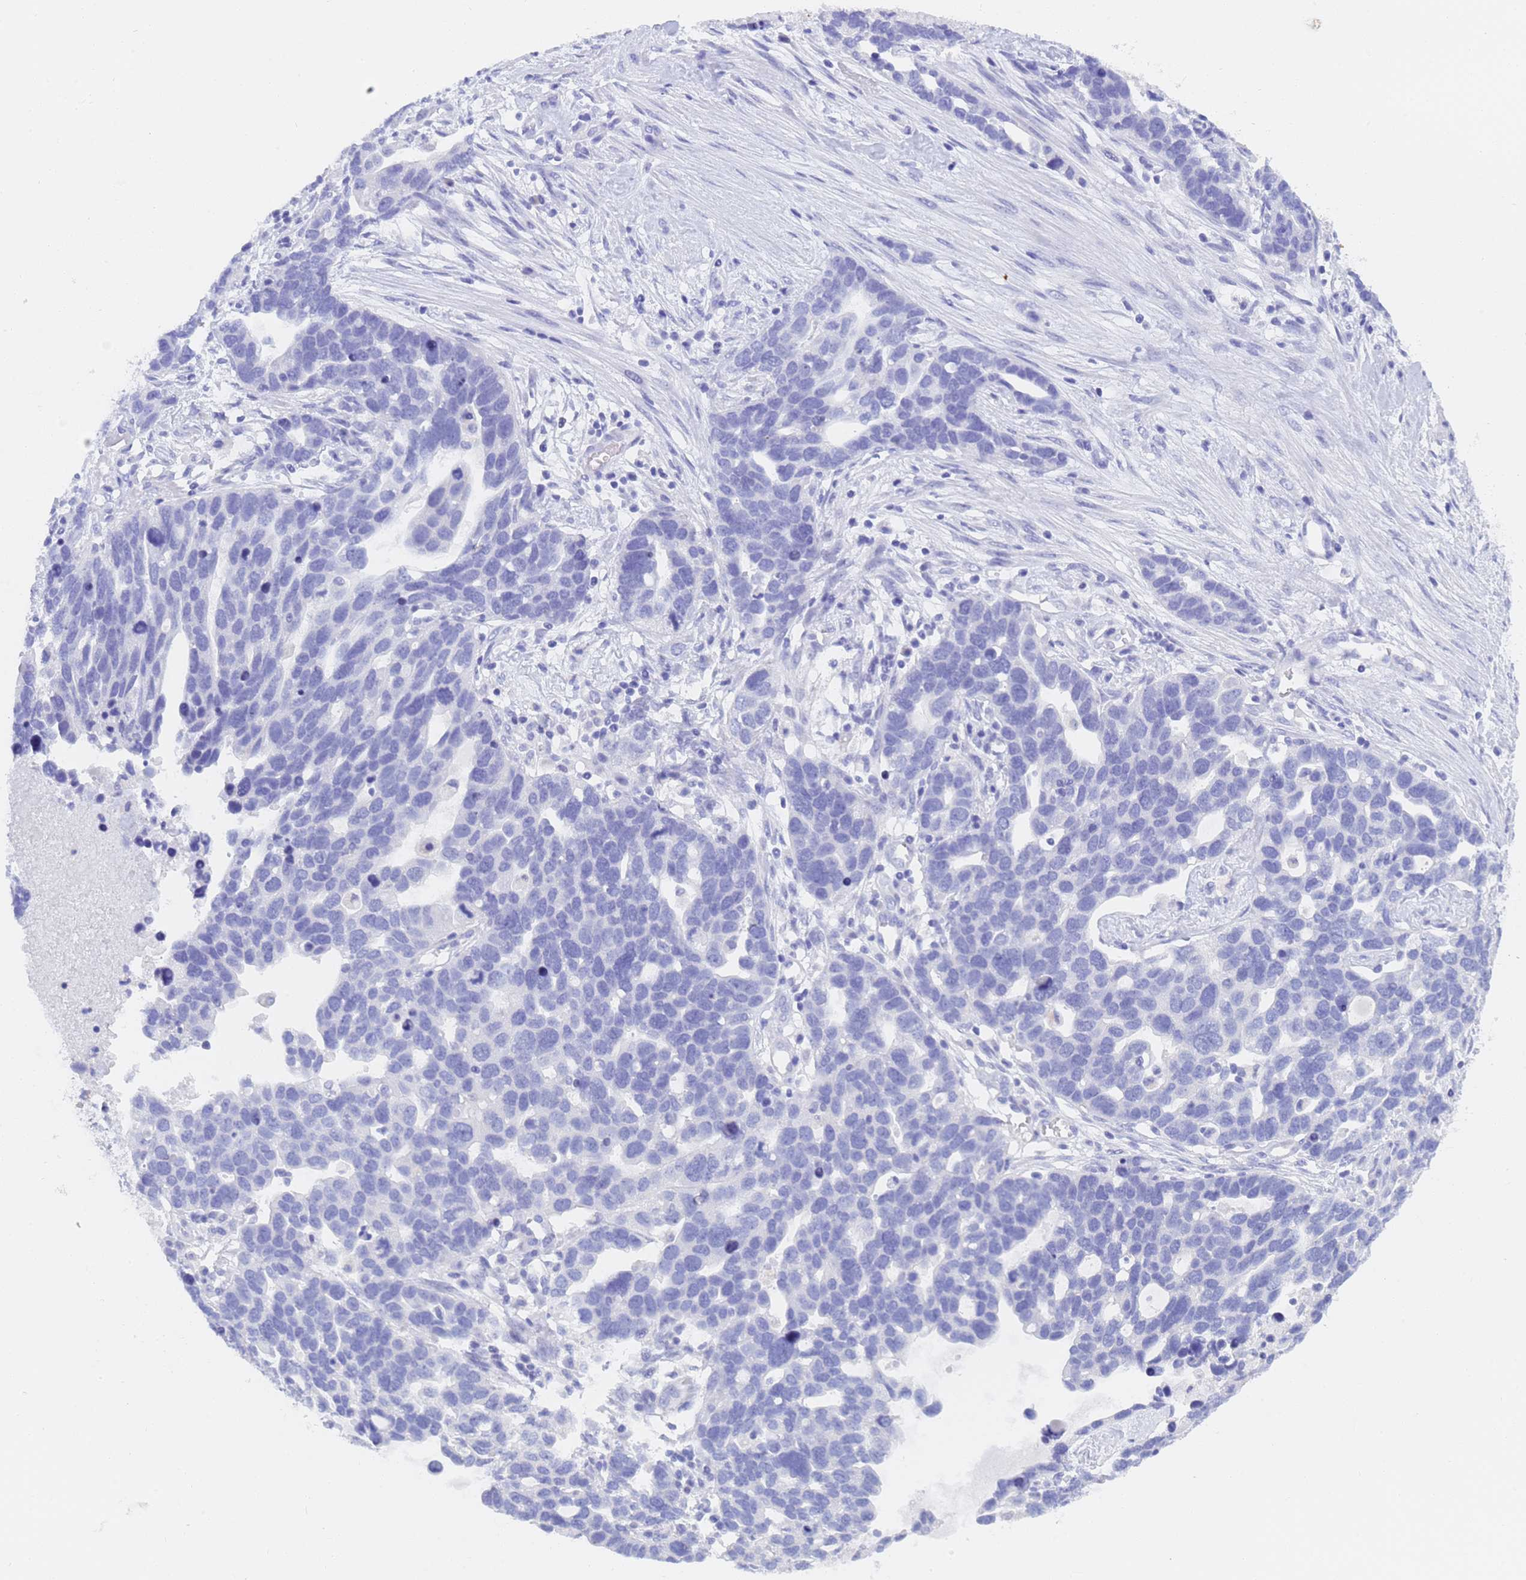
{"staining": {"intensity": "negative", "quantity": "none", "location": "none"}, "tissue": "ovarian cancer", "cell_type": "Tumor cells", "image_type": "cancer", "snomed": [{"axis": "morphology", "description": "Cystadenocarcinoma, serous, NOS"}, {"axis": "topography", "description": "Ovary"}], "caption": "There is no significant expression in tumor cells of ovarian cancer (serous cystadenocarcinoma). (DAB (3,3'-diaminobenzidine) immunohistochemistry, high magnification).", "gene": "STATH", "patient": {"sex": "female", "age": 54}}